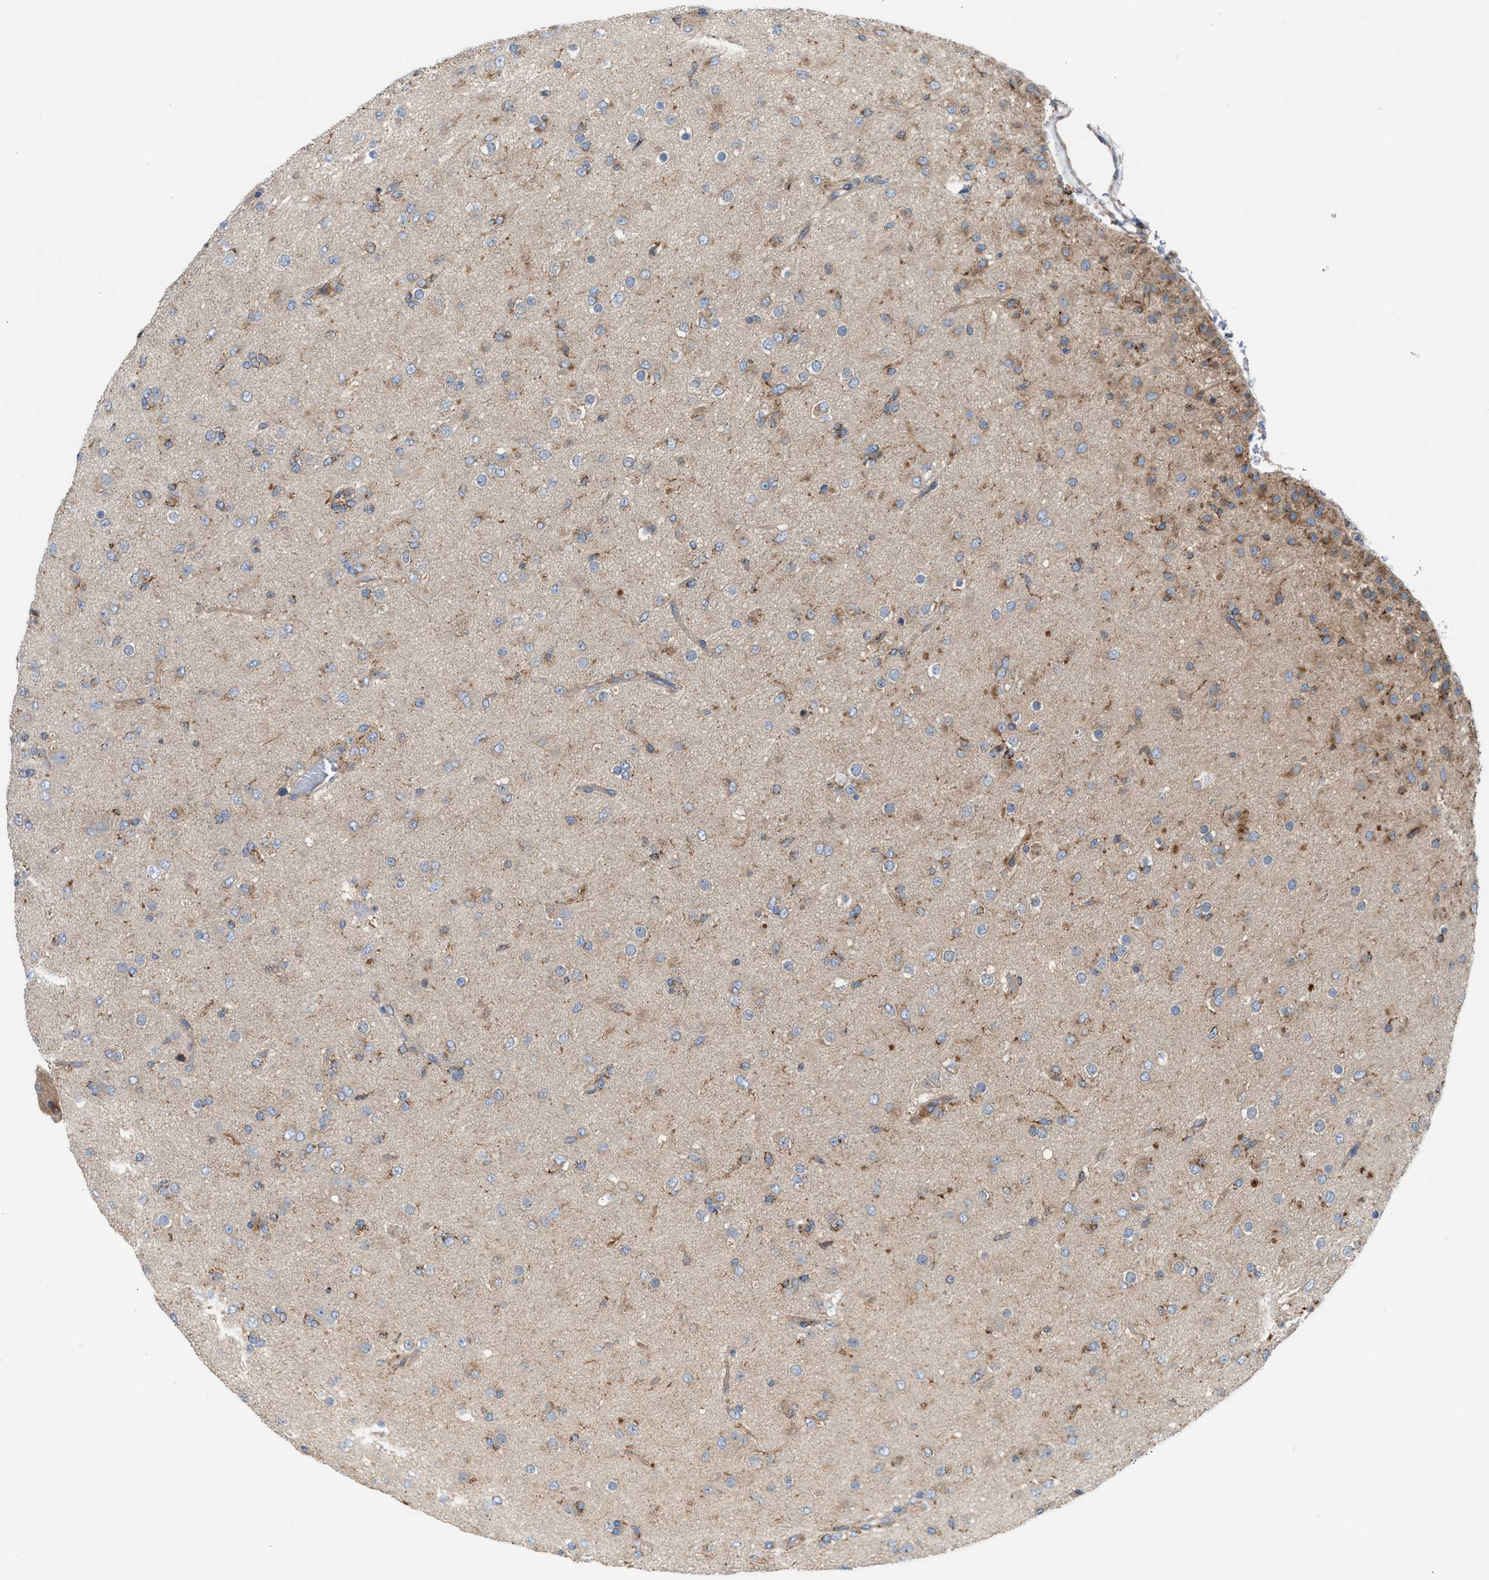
{"staining": {"intensity": "moderate", "quantity": "<25%", "location": "cytoplasmic/membranous"}, "tissue": "glioma", "cell_type": "Tumor cells", "image_type": "cancer", "snomed": [{"axis": "morphology", "description": "Glioma, malignant, Low grade"}, {"axis": "topography", "description": "Brain"}], "caption": "IHC of human glioma shows low levels of moderate cytoplasmic/membranous expression in approximately <25% of tumor cells. (DAB (3,3'-diaminobenzidine) IHC, brown staining for protein, blue staining for nuclei).", "gene": "TBC1D15", "patient": {"sex": "male", "age": 65}}